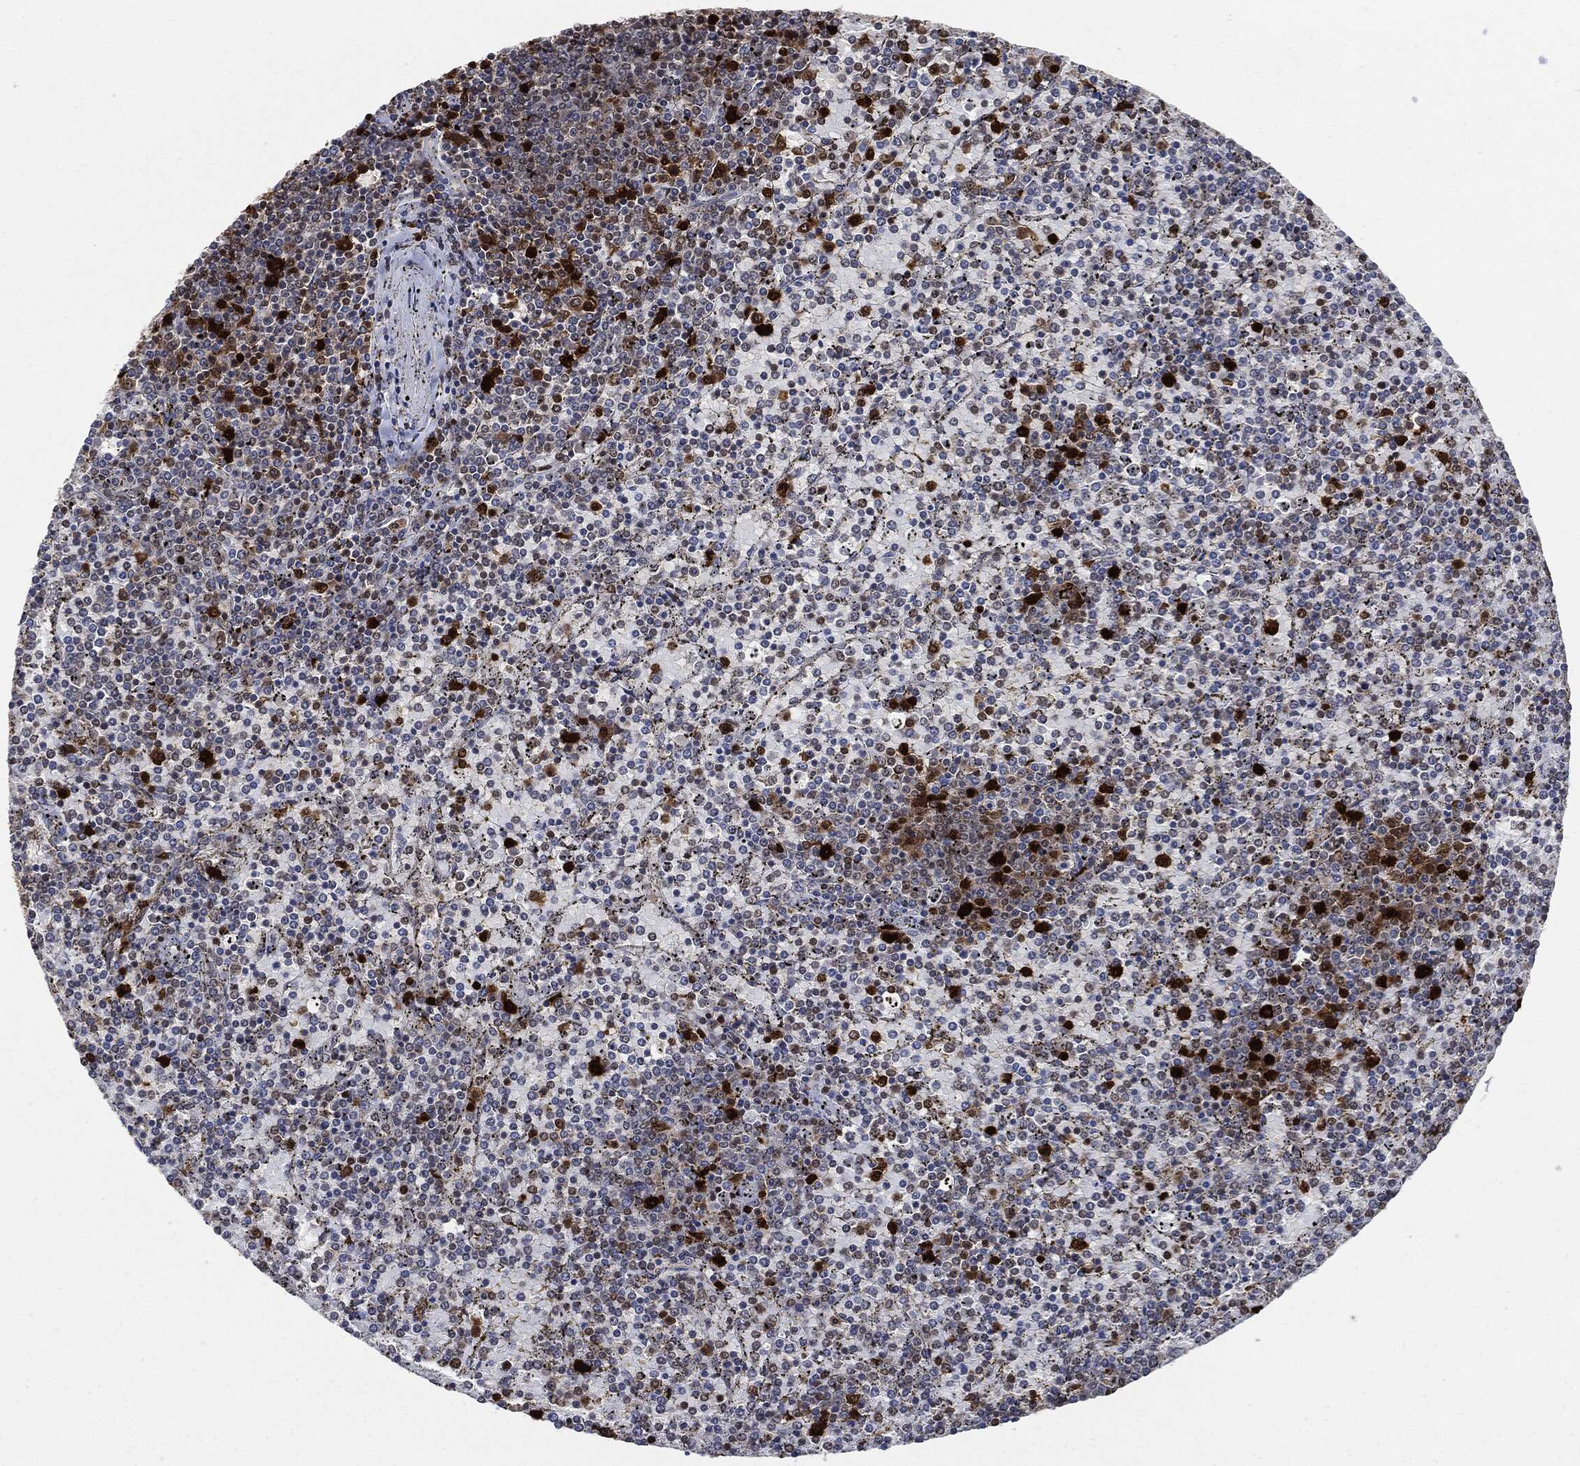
{"staining": {"intensity": "strong", "quantity": "<25%", "location": "nuclear"}, "tissue": "lymphoma", "cell_type": "Tumor cells", "image_type": "cancer", "snomed": [{"axis": "morphology", "description": "Malignant lymphoma, non-Hodgkin's type, Low grade"}, {"axis": "topography", "description": "Spleen"}], "caption": "Strong nuclear positivity is seen in approximately <25% of tumor cells in malignant lymphoma, non-Hodgkin's type (low-grade).", "gene": "PCNA", "patient": {"sex": "female", "age": 77}}